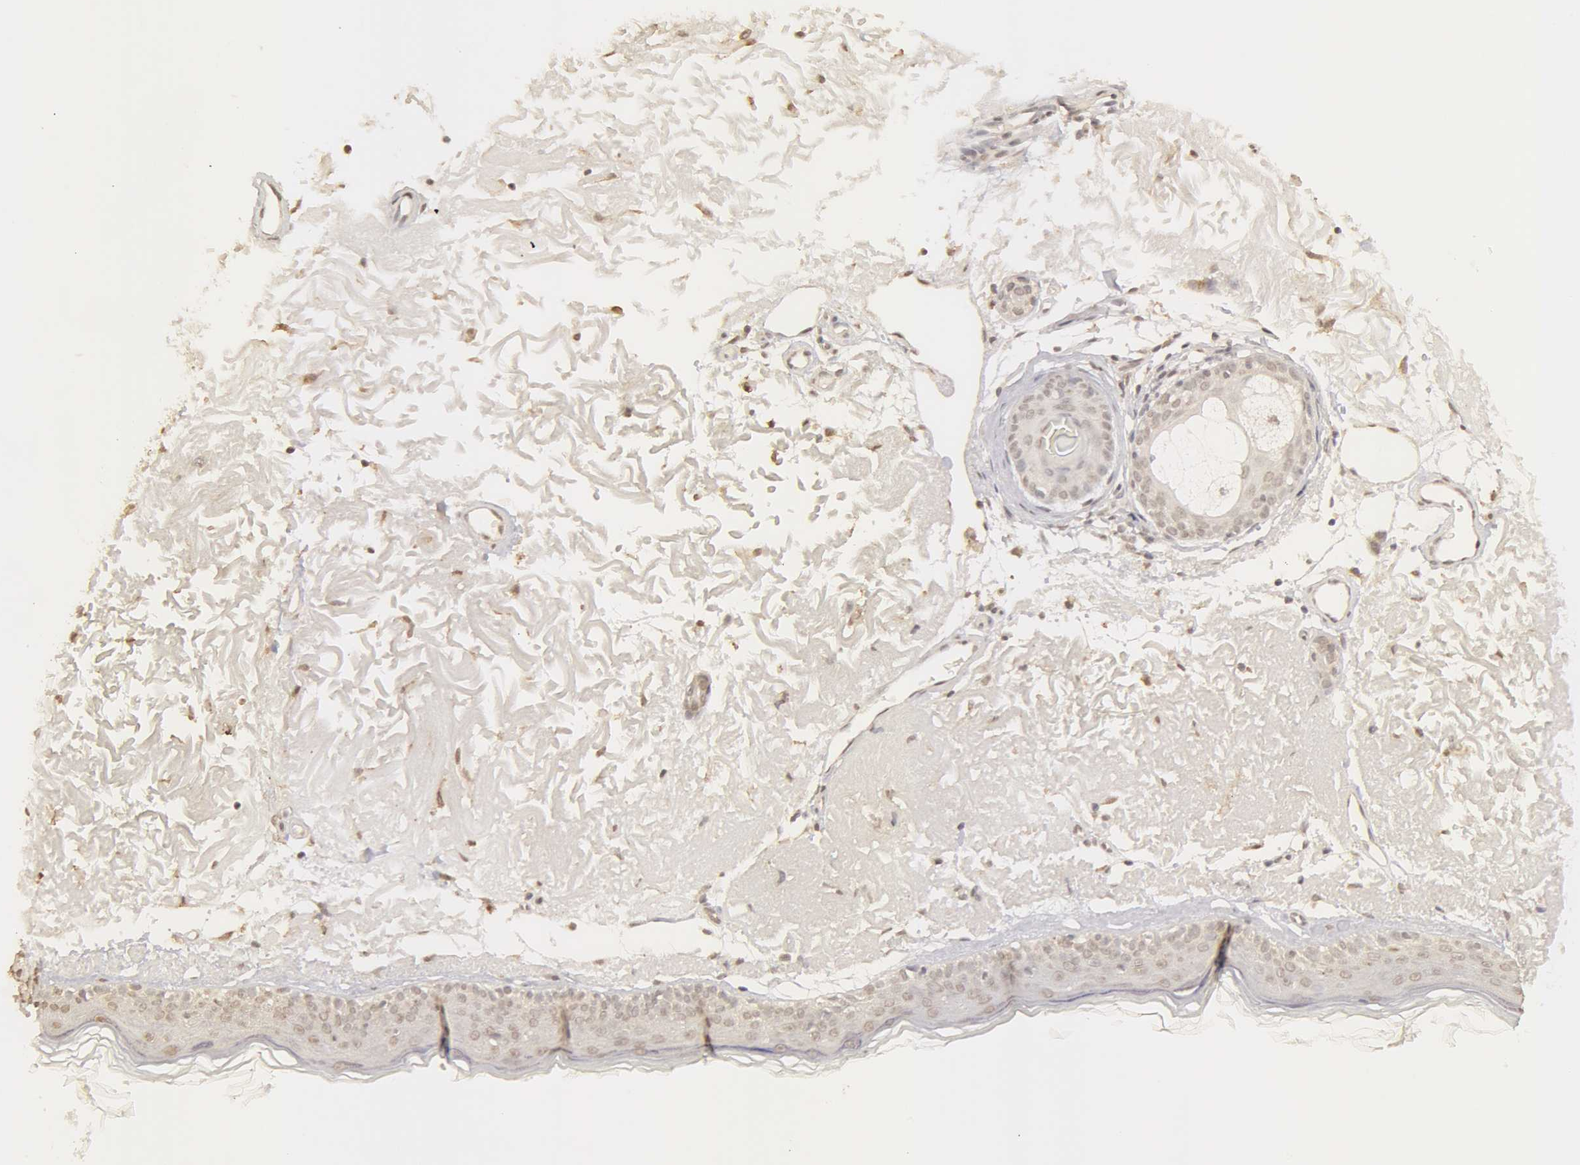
{"staining": {"intensity": "moderate", "quantity": "25%-75%", "location": "cytoplasmic/membranous"}, "tissue": "skin", "cell_type": "Fibroblasts", "image_type": "normal", "snomed": [{"axis": "morphology", "description": "Normal tissue, NOS"}, {"axis": "topography", "description": "Skin"}], "caption": "This image reveals immunohistochemistry (IHC) staining of unremarkable human skin, with medium moderate cytoplasmic/membranous expression in approximately 25%-75% of fibroblasts.", "gene": "ADAM10", "patient": {"sex": "female", "age": 90}}